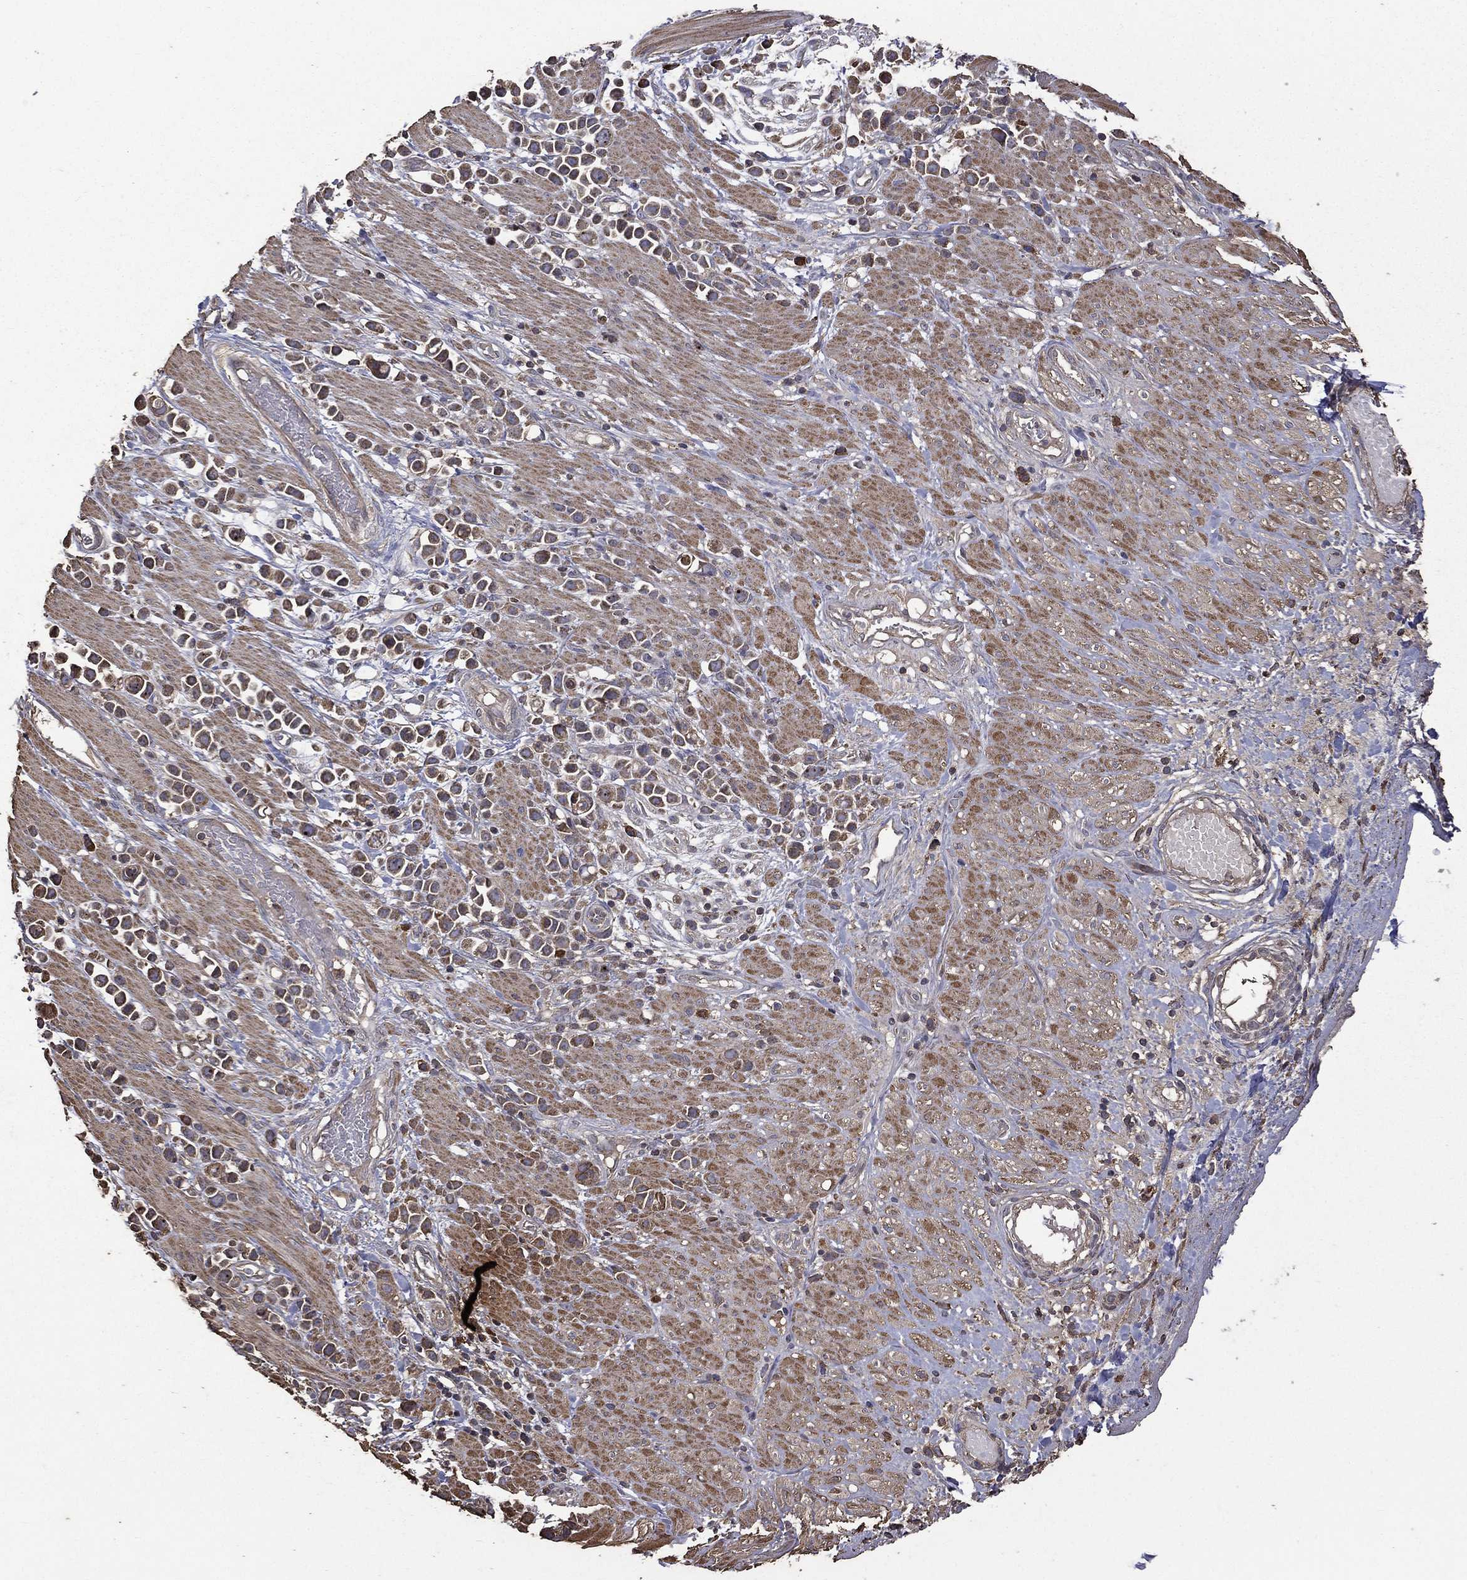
{"staining": {"intensity": "moderate", "quantity": ">75%", "location": "cytoplasmic/membranous"}, "tissue": "stomach cancer", "cell_type": "Tumor cells", "image_type": "cancer", "snomed": [{"axis": "morphology", "description": "Adenocarcinoma, NOS"}, {"axis": "topography", "description": "Stomach"}], "caption": "There is medium levels of moderate cytoplasmic/membranous expression in tumor cells of stomach cancer (adenocarcinoma), as demonstrated by immunohistochemical staining (brown color).", "gene": "METTL27", "patient": {"sex": "male", "age": 82}}